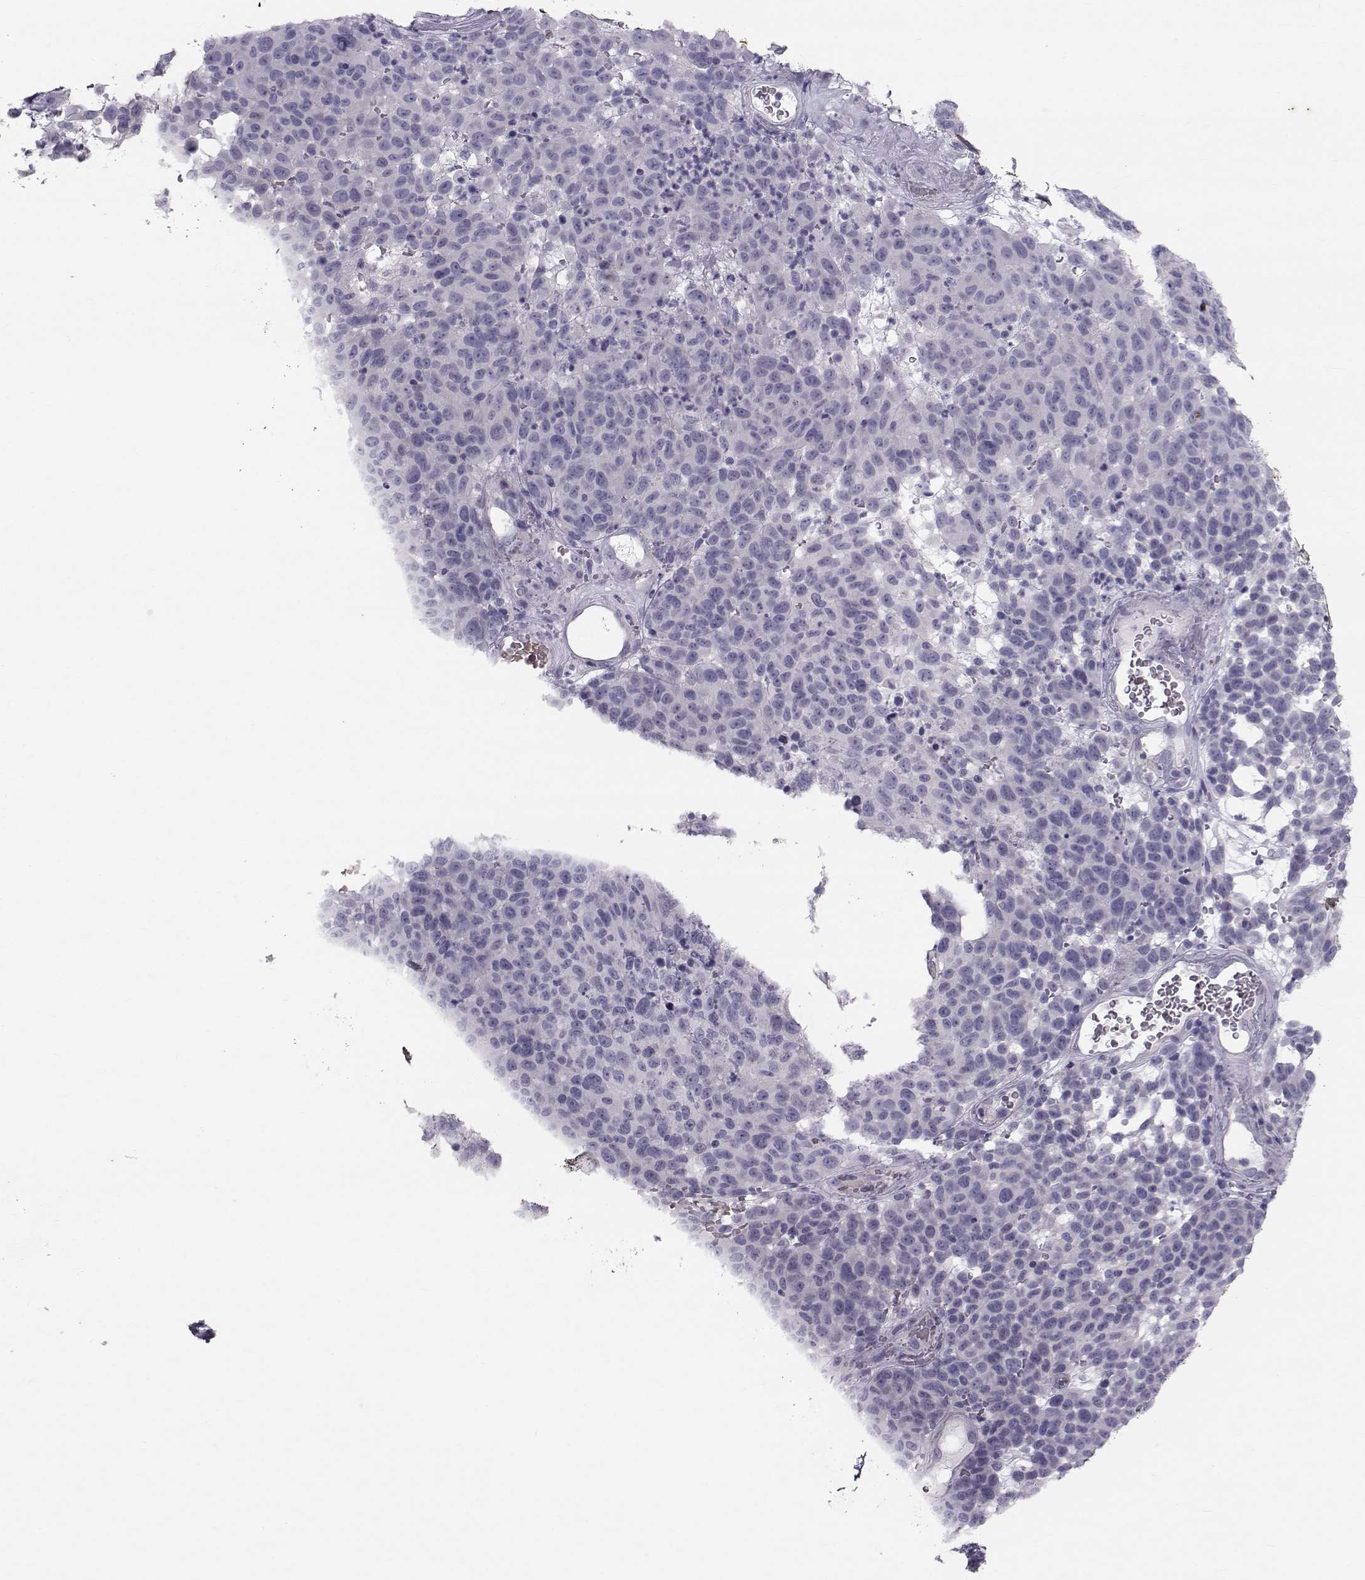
{"staining": {"intensity": "negative", "quantity": "none", "location": "none"}, "tissue": "melanoma", "cell_type": "Tumor cells", "image_type": "cancer", "snomed": [{"axis": "morphology", "description": "Malignant melanoma, NOS"}, {"axis": "topography", "description": "Skin"}], "caption": "Tumor cells are negative for protein expression in human malignant melanoma.", "gene": "GARIN3", "patient": {"sex": "male", "age": 59}}